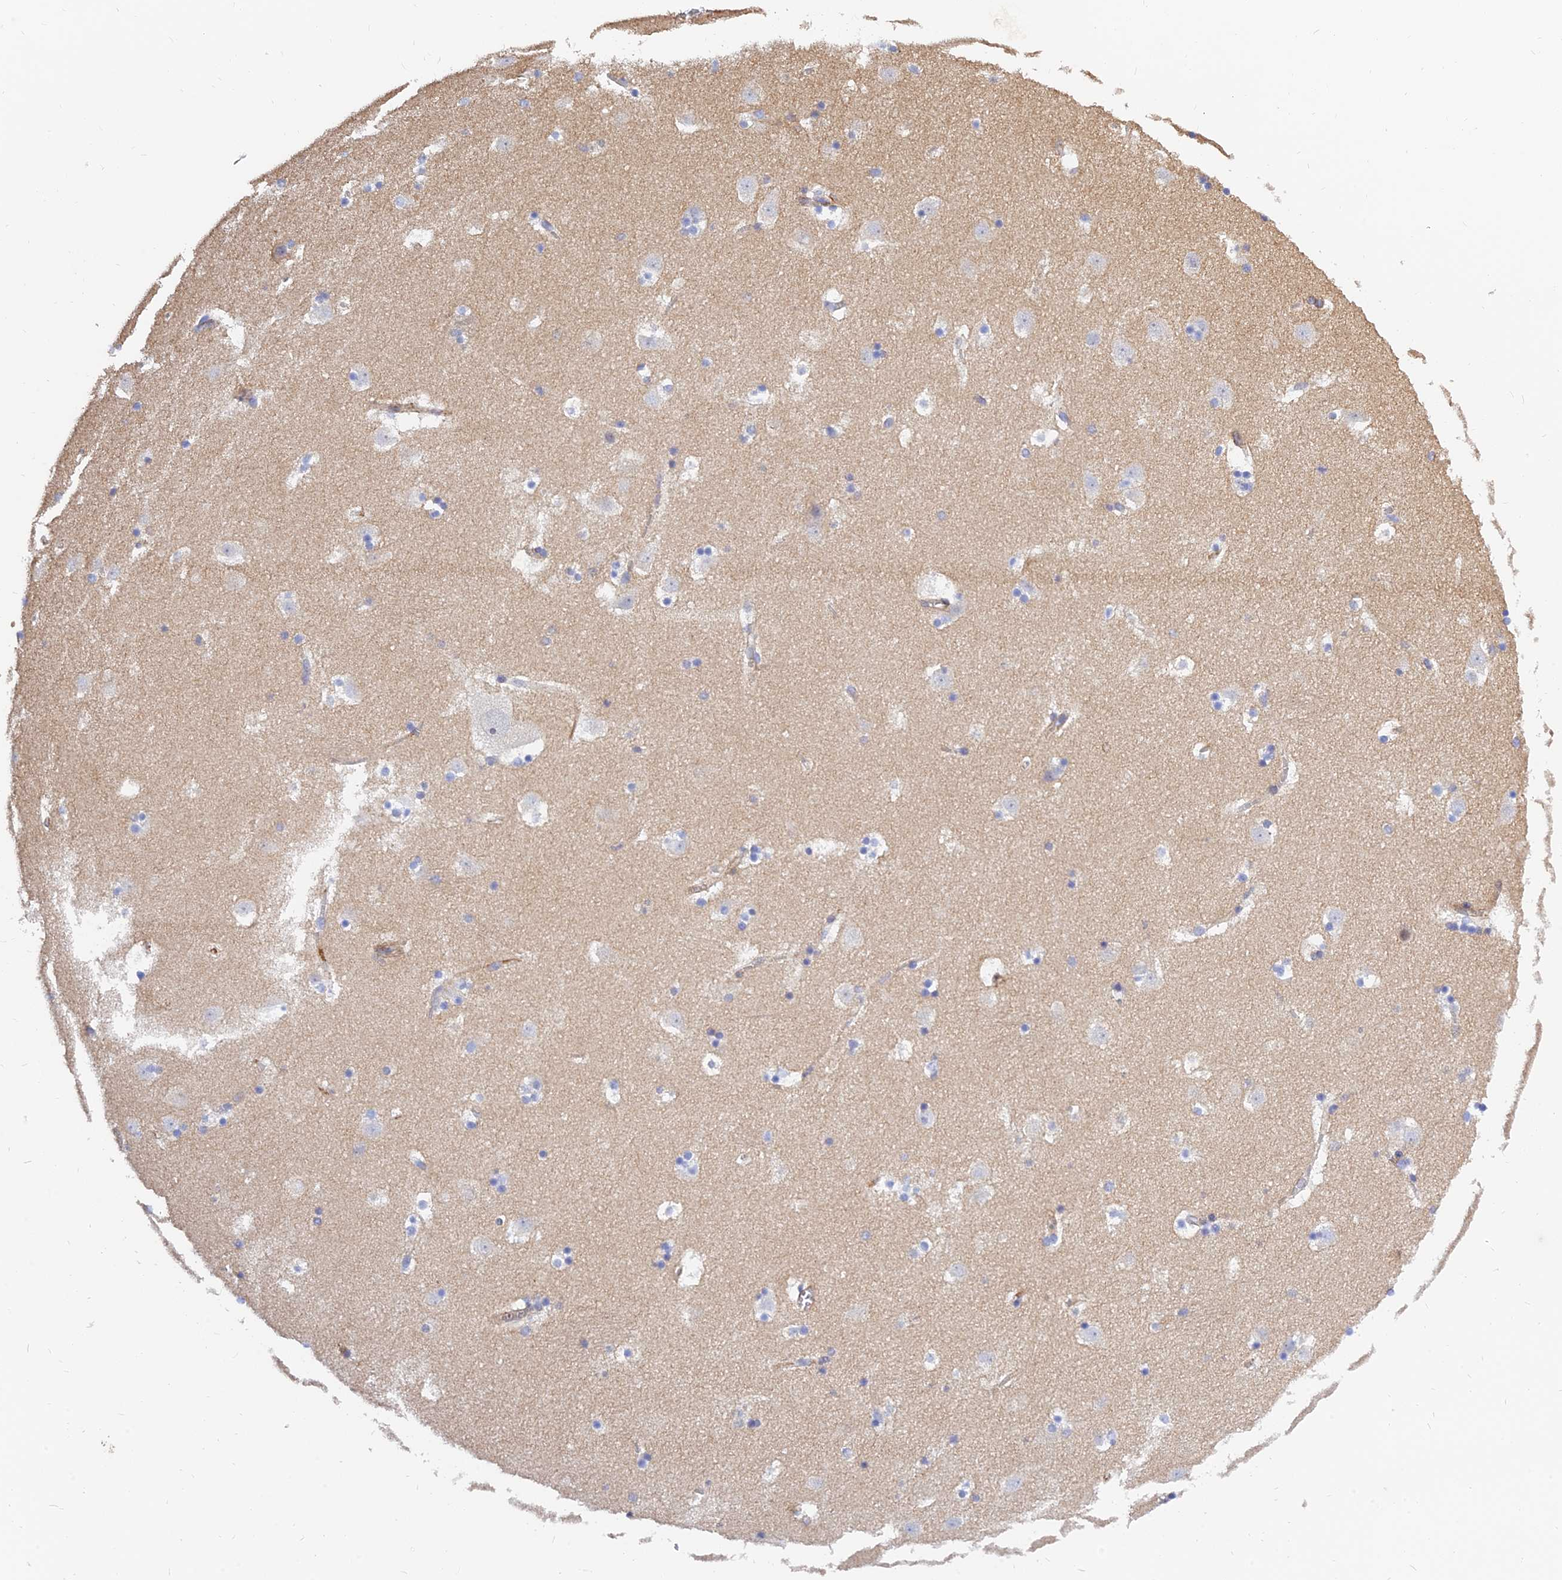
{"staining": {"intensity": "negative", "quantity": "none", "location": "none"}, "tissue": "caudate", "cell_type": "Glial cells", "image_type": "normal", "snomed": [{"axis": "morphology", "description": "Normal tissue, NOS"}, {"axis": "topography", "description": "Lateral ventricle wall"}], "caption": "High magnification brightfield microscopy of benign caudate stained with DAB (3,3'-diaminobenzidine) (brown) and counterstained with hematoxylin (blue): glial cells show no significant staining. (DAB (3,3'-diaminobenzidine) immunohistochemistry (IHC) with hematoxylin counter stain).", "gene": "MRPL35", "patient": {"sex": "male", "age": 45}}